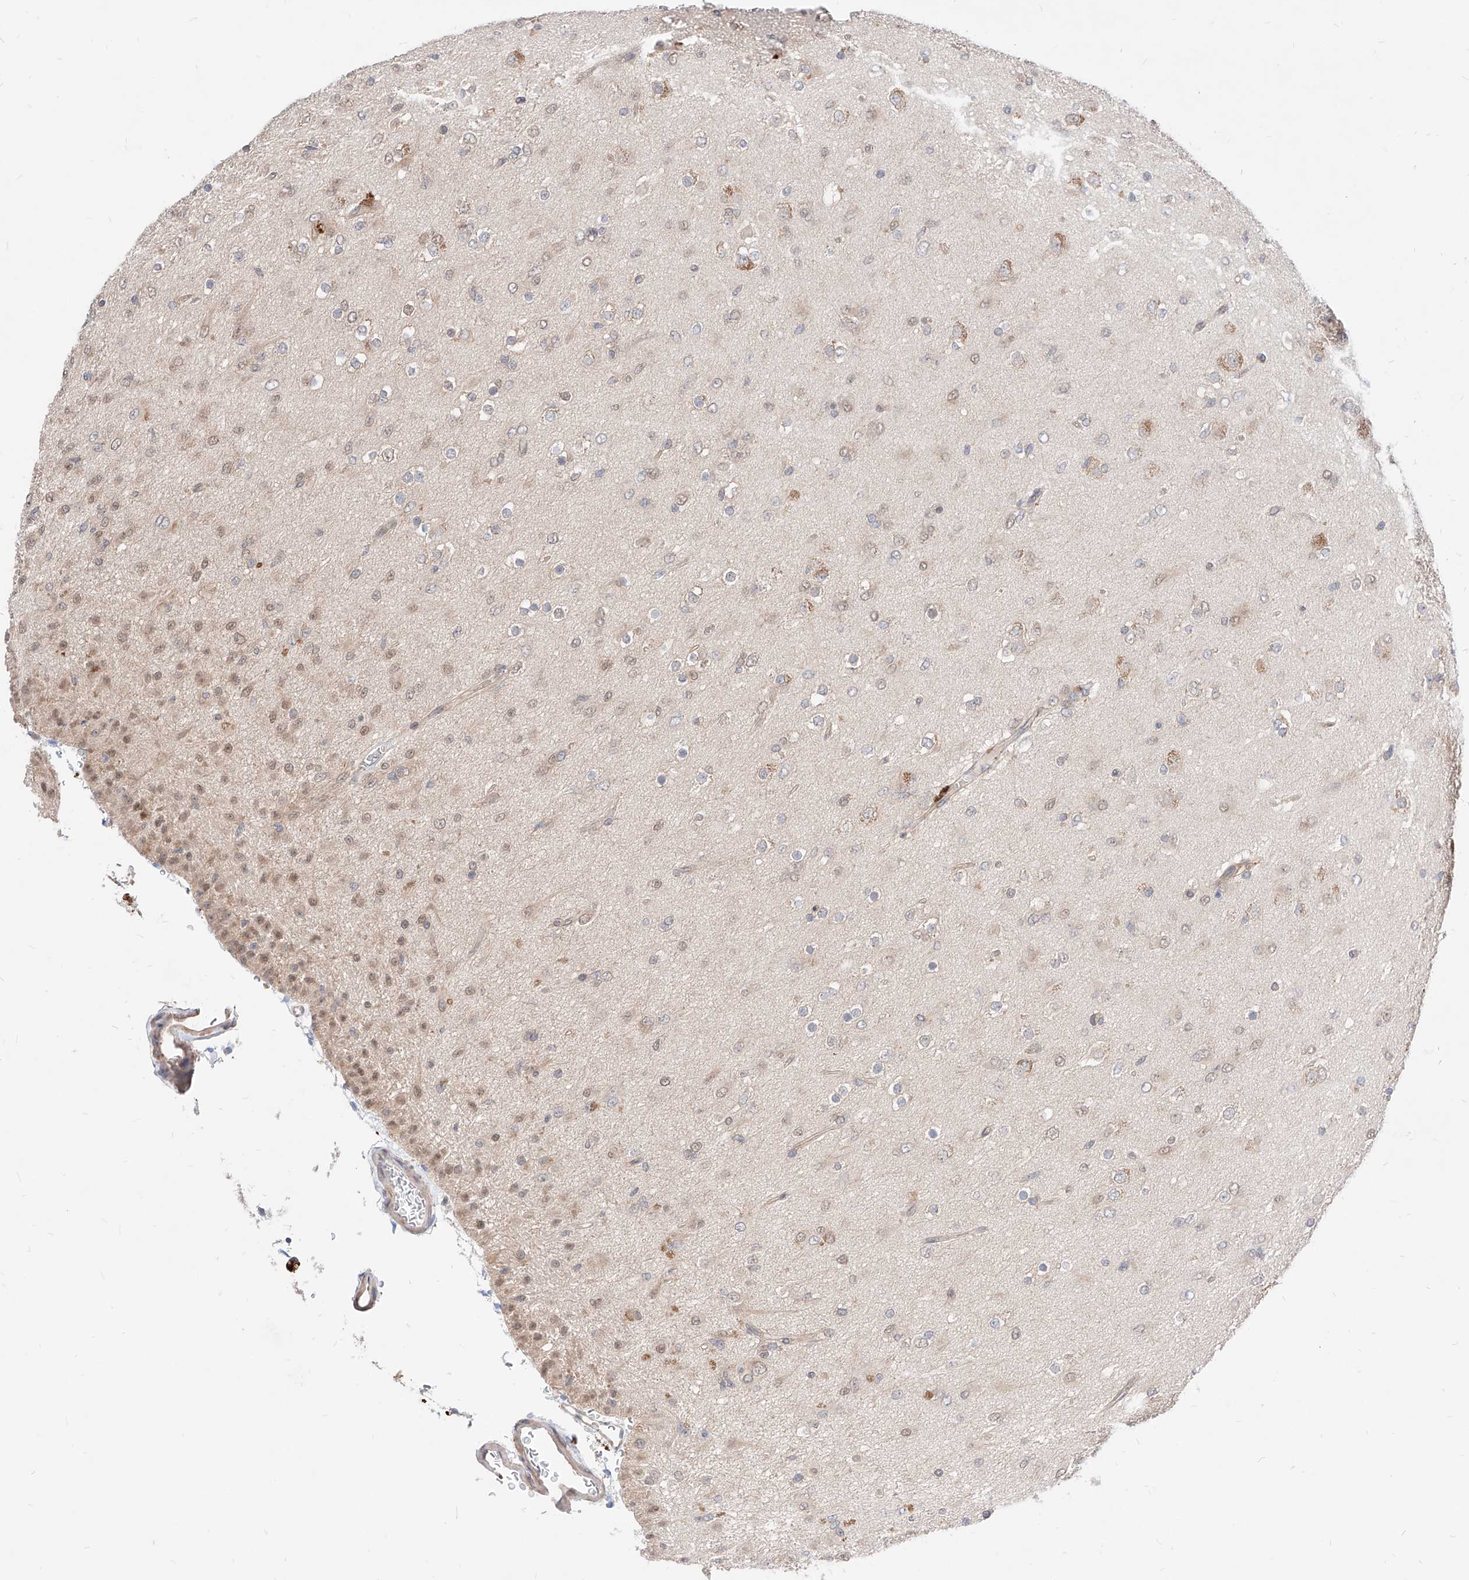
{"staining": {"intensity": "weak", "quantity": "25%-75%", "location": "nuclear"}, "tissue": "glioma", "cell_type": "Tumor cells", "image_type": "cancer", "snomed": [{"axis": "morphology", "description": "Glioma, malignant, Low grade"}, {"axis": "topography", "description": "Brain"}], "caption": "Immunohistochemistry (IHC) (DAB (3,3'-diaminobenzidine)) staining of human glioma shows weak nuclear protein staining in approximately 25%-75% of tumor cells.", "gene": "TSNAX", "patient": {"sex": "male", "age": 65}}